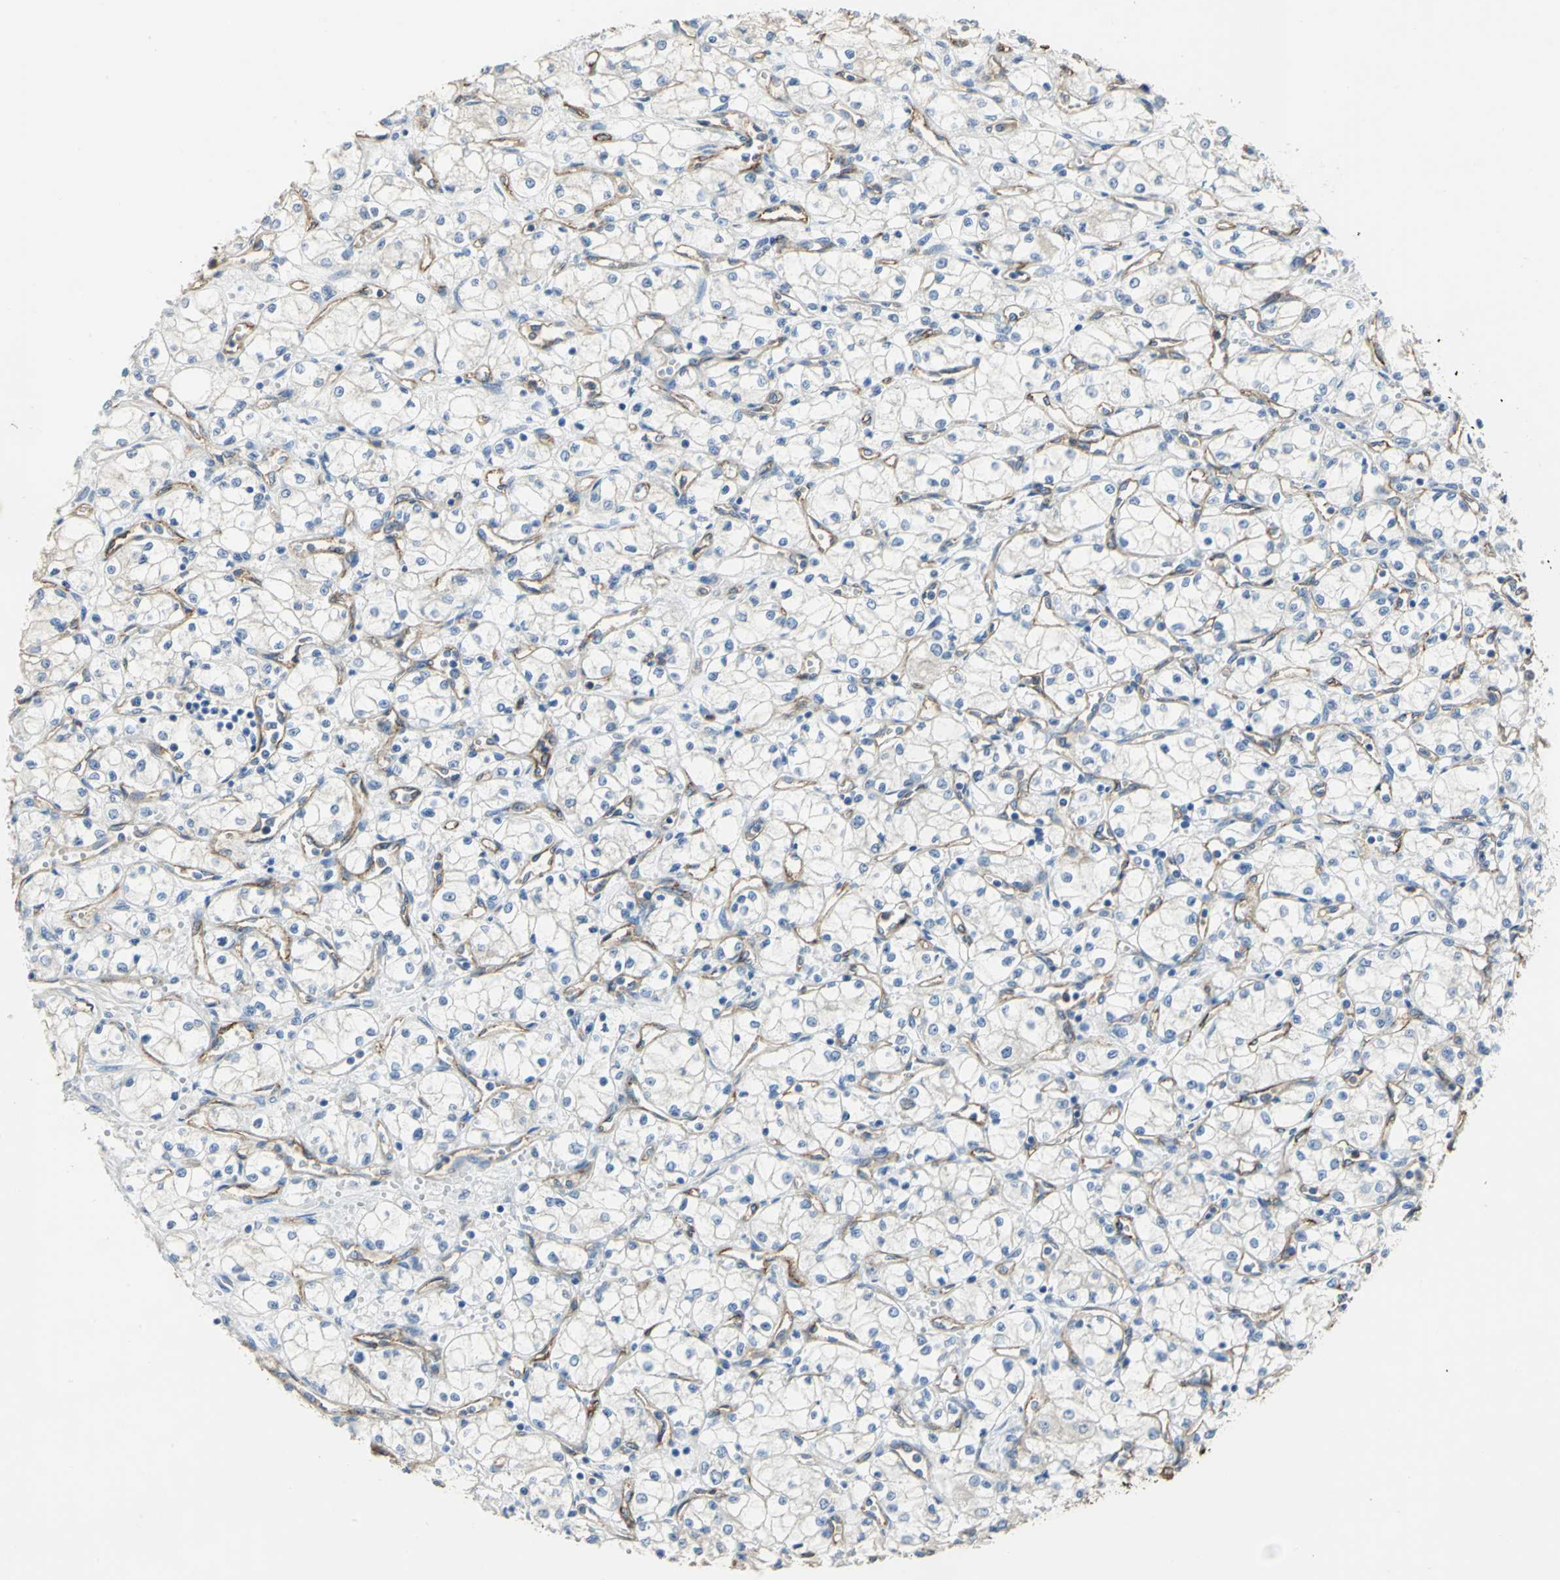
{"staining": {"intensity": "negative", "quantity": "none", "location": "none"}, "tissue": "renal cancer", "cell_type": "Tumor cells", "image_type": "cancer", "snomed": [{"axis": "morphology", "description": "Normal tissue, NOS"}, {"axis": "morphology", "description": "Adenocarcinoma, NOS"}, {"axis": "topography", "description": "Kidney"}], "caption": "A high-resolution micrograph shows immunohistochemistry staining of renal cancer (adenocarcinoma), which exhibits no significant expression in tumor cells.", "gene": "DLGAP5", "patient": {"sex": "male", "age": 59}}